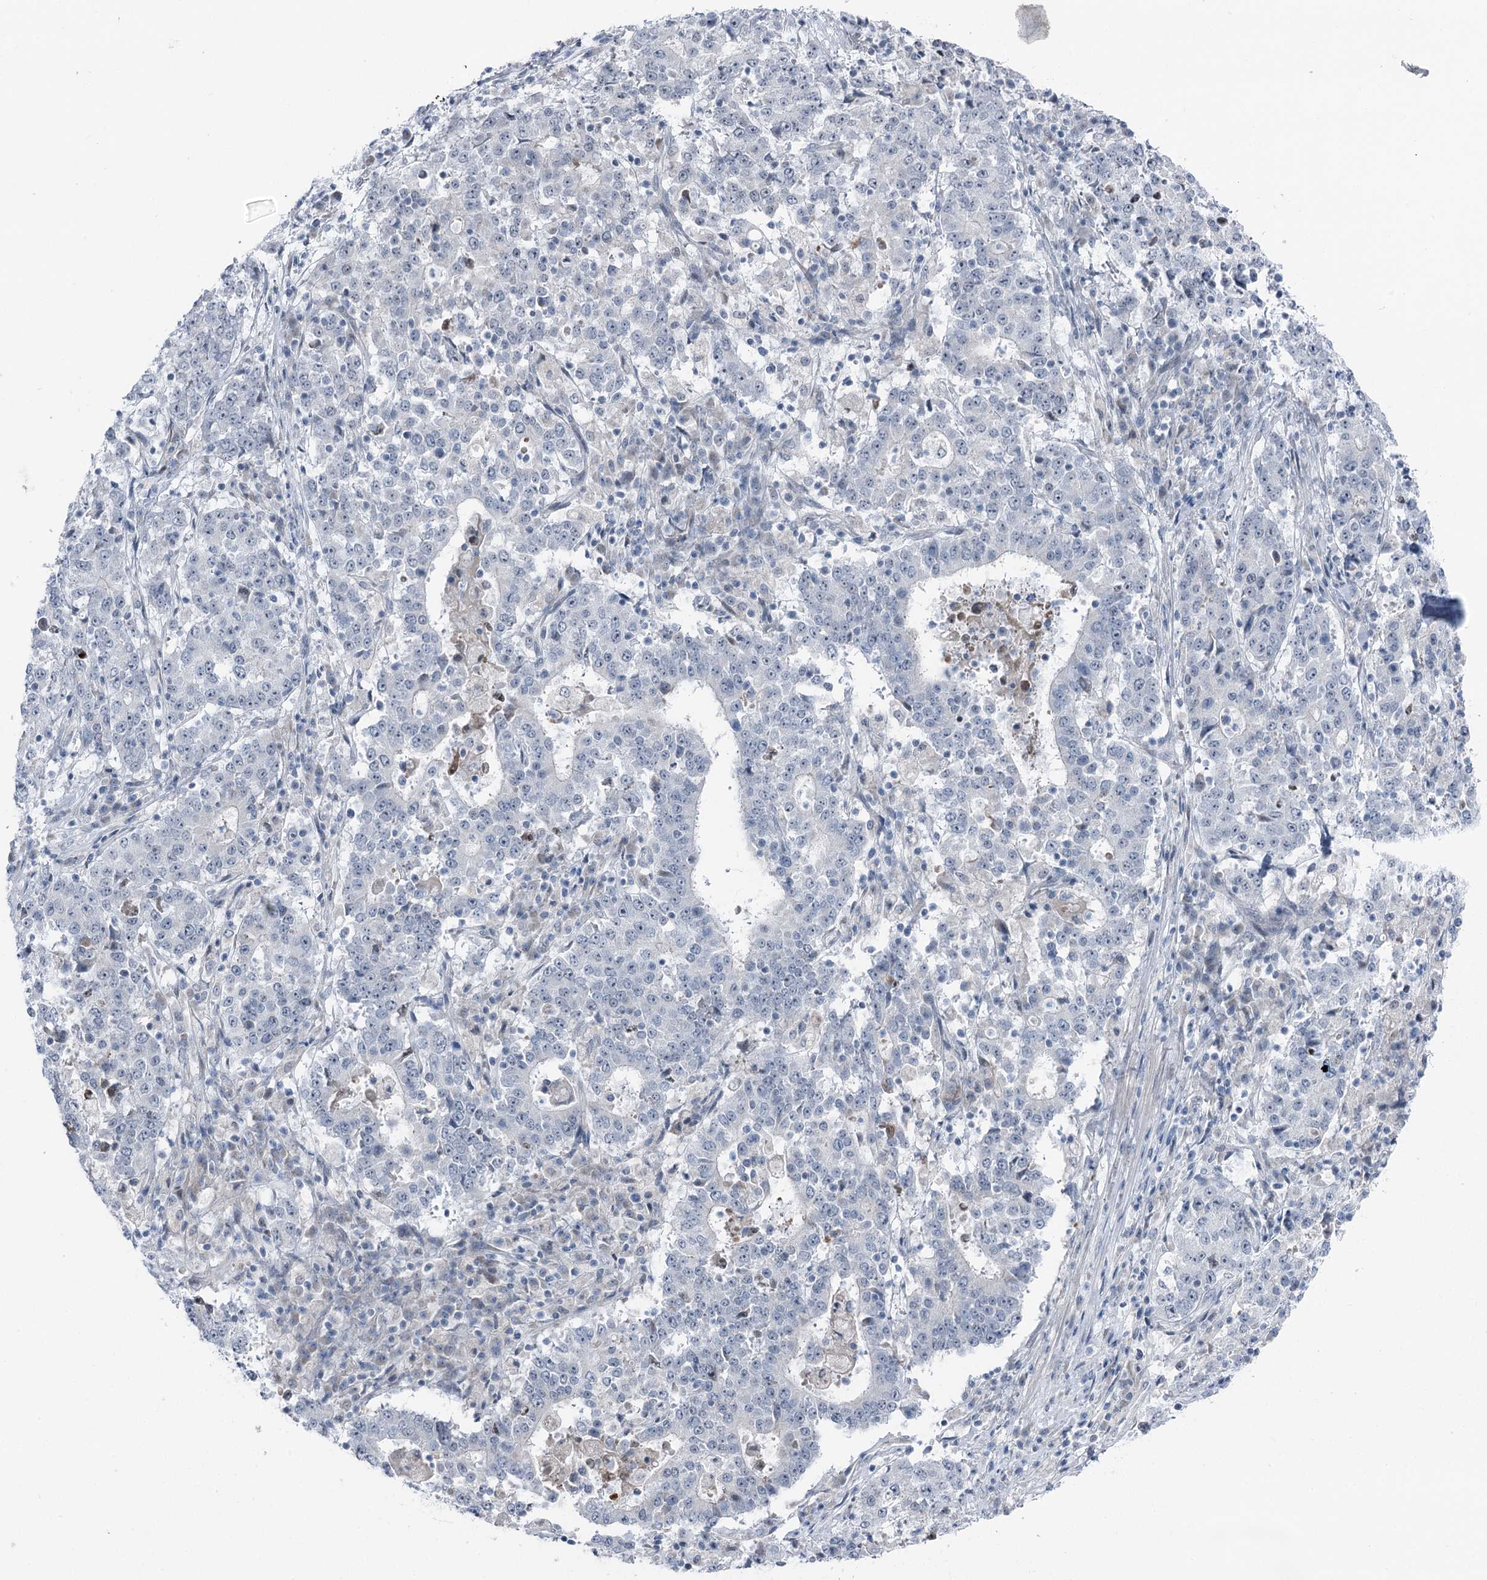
{"staining": {"intensity": "negative", "quantity": "none", "location": "none"}, "tissue": "stomach cancer", "cell_type": "Tumor cells", "image_type": "cancer", "snomed": [{"axis": "morphology", "description": "Adenocarcinoma, NOS"}, {"axis": "topography", "description": "Stomach"}], "caption": "DAB (3,3'-diaminobenzidine) immunohistochemical staining of adenocarcinoma (stomach) demonstrates no significant positivity in tumor cells.", "gene": "STEEP1", "patient": {"sex": "male", "age": 59}}